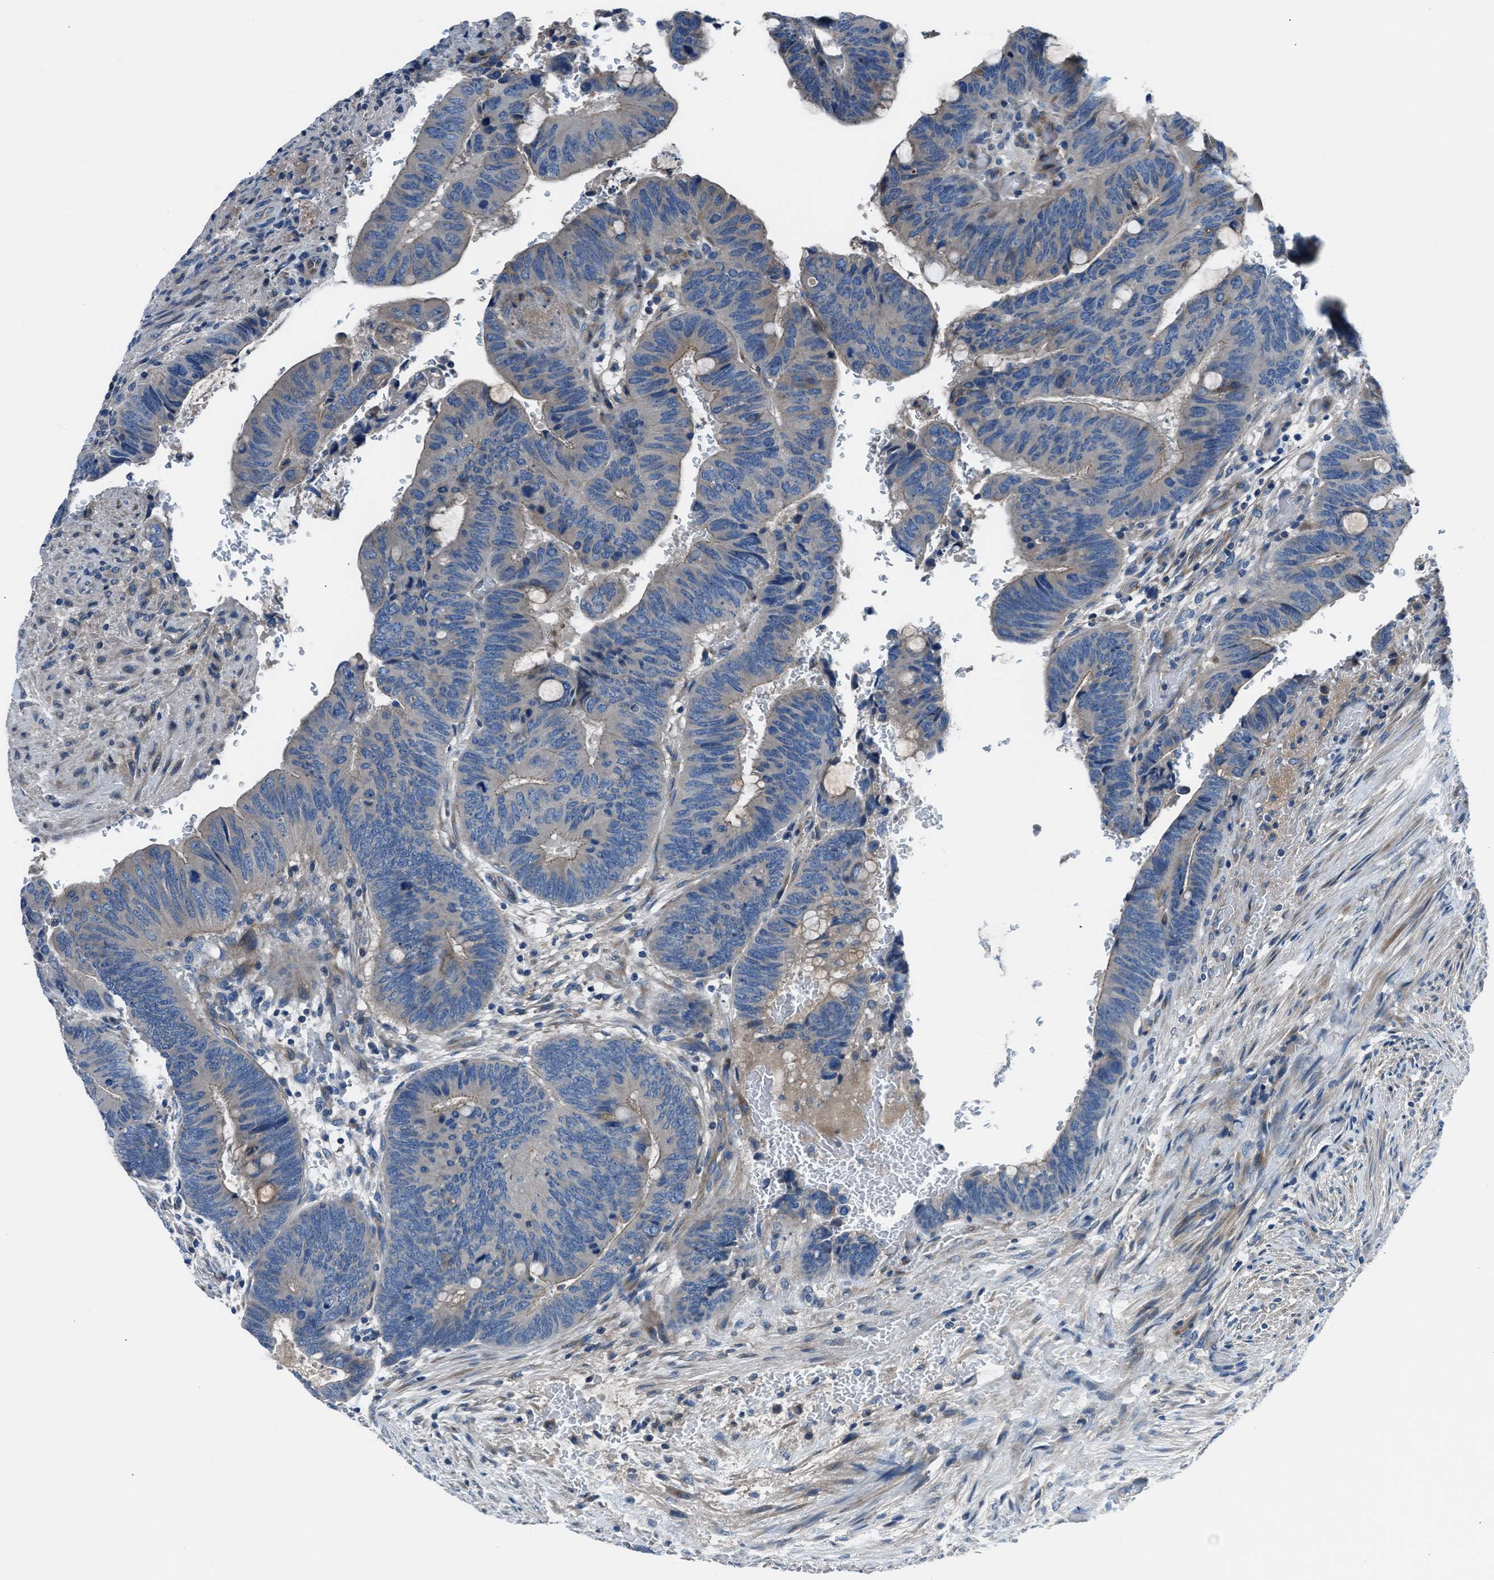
{"staining": {"intensity": "weak", "quantity": "<25%", "location": "cytoplasmic/membranous"}, "tissue": "colorectal cancer", "cell_type": "Tumor cells", "image_type": "cancer", "snomed": [{"axis": "morphology", "description": "Normal tissue, NOS"}, {"axis": "morphology", "description": "Adenocarcinoma, NOS"}, {"axis": "topography", "description": "Rectum"}], "caption": "Immunohistochemistry (IHC) histopathology image of neoplastic tissue: colorectal cancer (adenocarcinoma) stained with DAB displays no significant protein positivity in tumor cells.", "gene": "SLC38A6", "patient": {"sex": "male", "age": 92}}